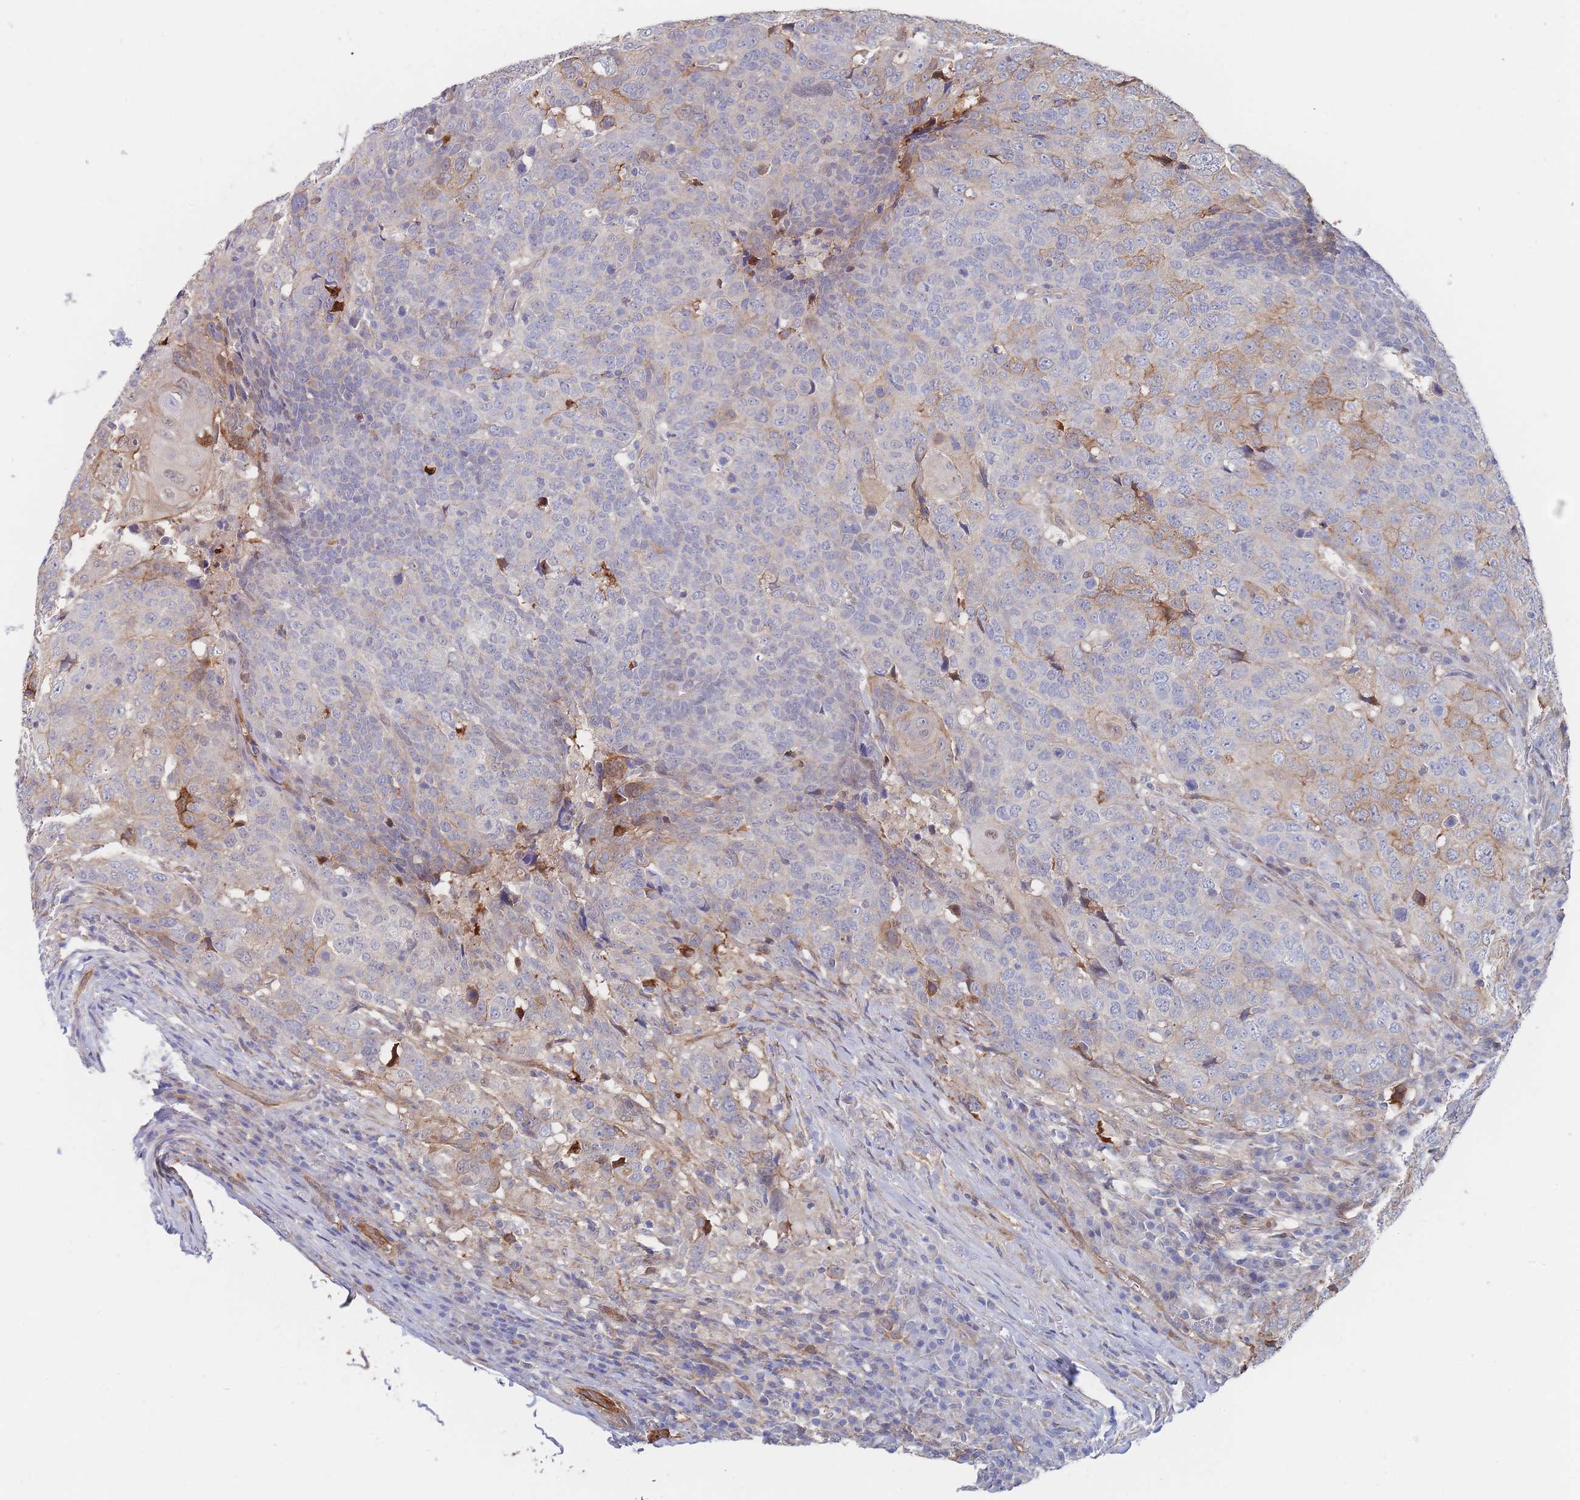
{"staining": {"intensity": "moderate", "quantity": "<25%", "location": "cytoplasmic/membranous"}, "tissue": "head and neck cancer", "cell_type": "Tumor cells", "image_type": "cancer", "snomed": [{"axis": "morphology", "description": "Normal tissue, NOS"}, {"axis": "morphology", "description": "Squamous cell carcinoma, NOS"}, {"axis": "topography", "description": "Skeletal muscle"}, {"axis": "topography", "description": "Vascular tissue"}, {"axis": "topography", "description": "Peripheral nerve tissue"}, {"axis": "topography", "description": "Head-Neck"}], "caption": "Immunohistochemistry histopathology image of neoplastic tissue: human squamous cell carcinoma (head and neck) stained using immunohistochemistry reveals low levels of moderate protein expression localized specifically in the cytoplasmic/membranous of tumor cells, appearing as a cytoplasmic/membranous brown color.", "gene": "G6PC1", "patient": {"sex": "male", "age": 66}}